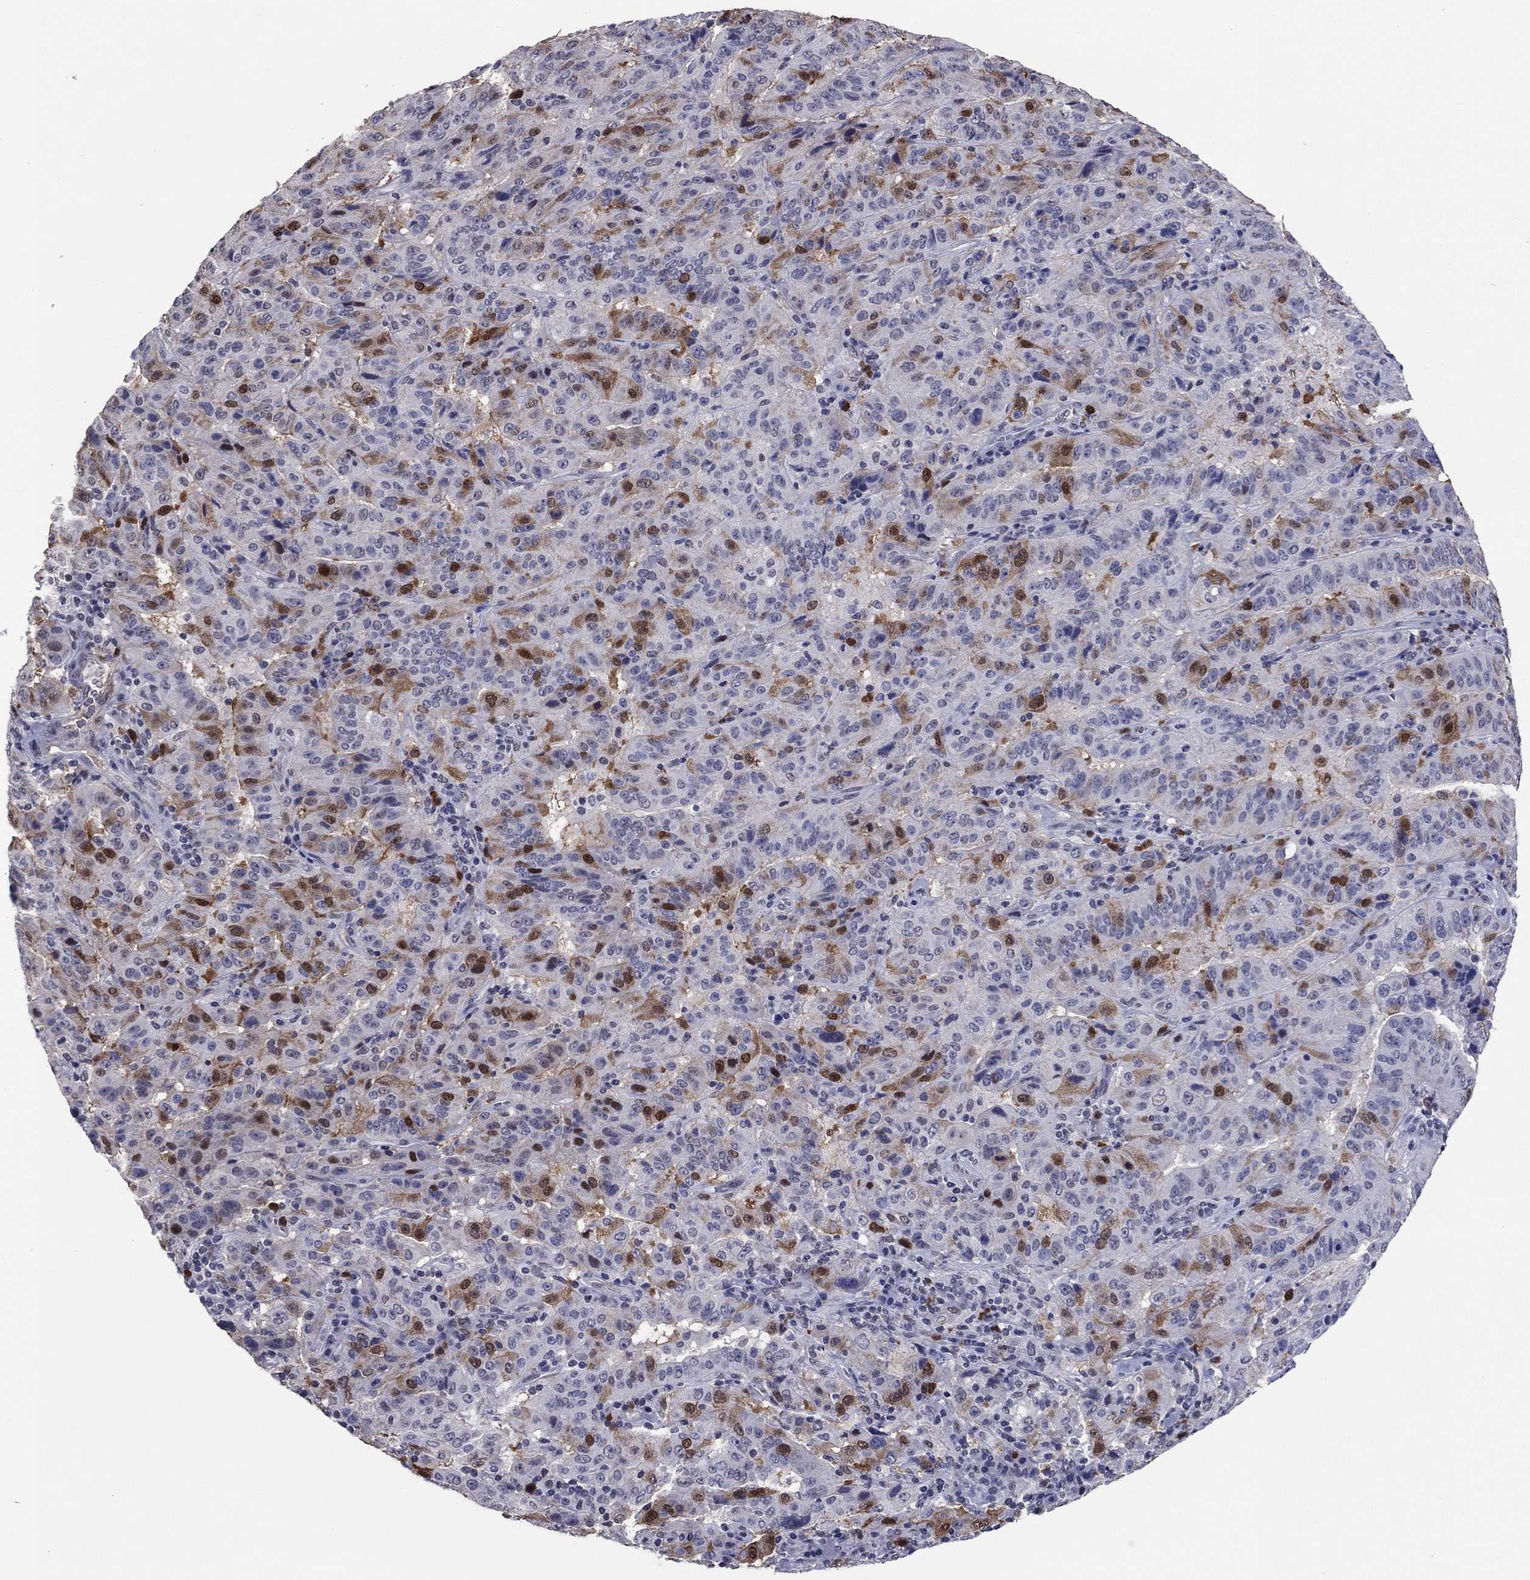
{"staining": {"intensity": "strong", "quantity": "<25%", "location": "cytoplasmic/membranous,nuclear"}, "tissue": "pancreatic cancer", "cell_type": "Tumor cells", "image_type": "cancer", "snomed": [{"axis": "morphology", "description": "Adenocarcinoma, NOS"}, {"axis": "topography", "description": "Pancreas"}], "caption": "Immunohistochemistry staining of pancreatic cancer, which reveals medium levels of strong cytoplasmic/membranous and nuclear positivity in approximately <25% of tumor cells indicating strong cytoplasmic/membranous and nuclear protein staining. The staining was performed using DAB (brown) for protein detection and nuclei were counterstained in hematoxylin (blue).", "gene": "TYMS", "patient": {"sex": "male", "age": 63}}